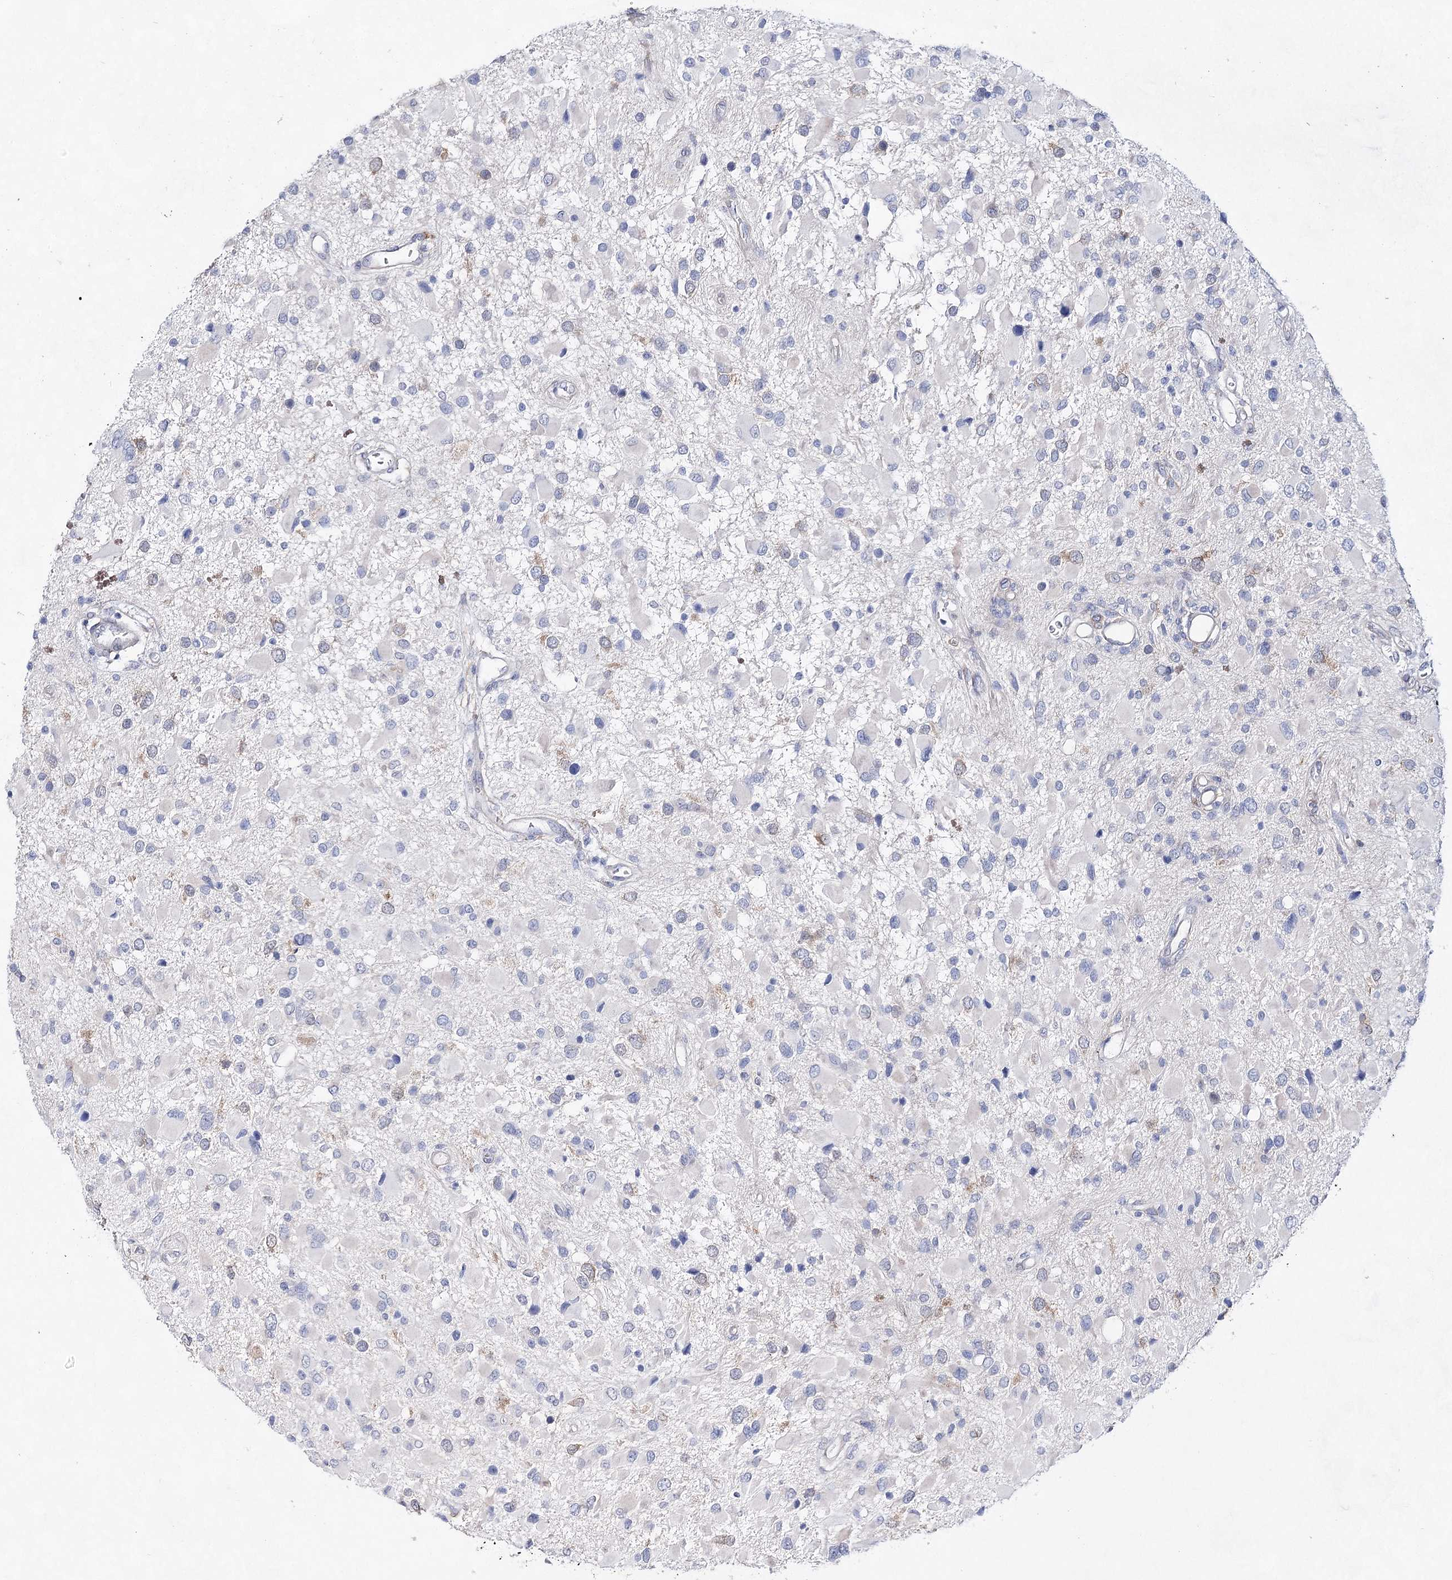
{"staining": {"intensity": "negative", "quantity": "none", "location": "none"}, "tissue": "glioma", "cell_type": "Tumor cells", "image_type": "cancer", "snomed": [{"axis": "morphology", "description": "Glioma, malignant, High grade"}, {"axis": "topography", "description": "Brain"}], "caption": "Tumor cells show no significant staining in glioma.", "gene": "UGDH", "patient": {"sex": "male", "age": 53}}